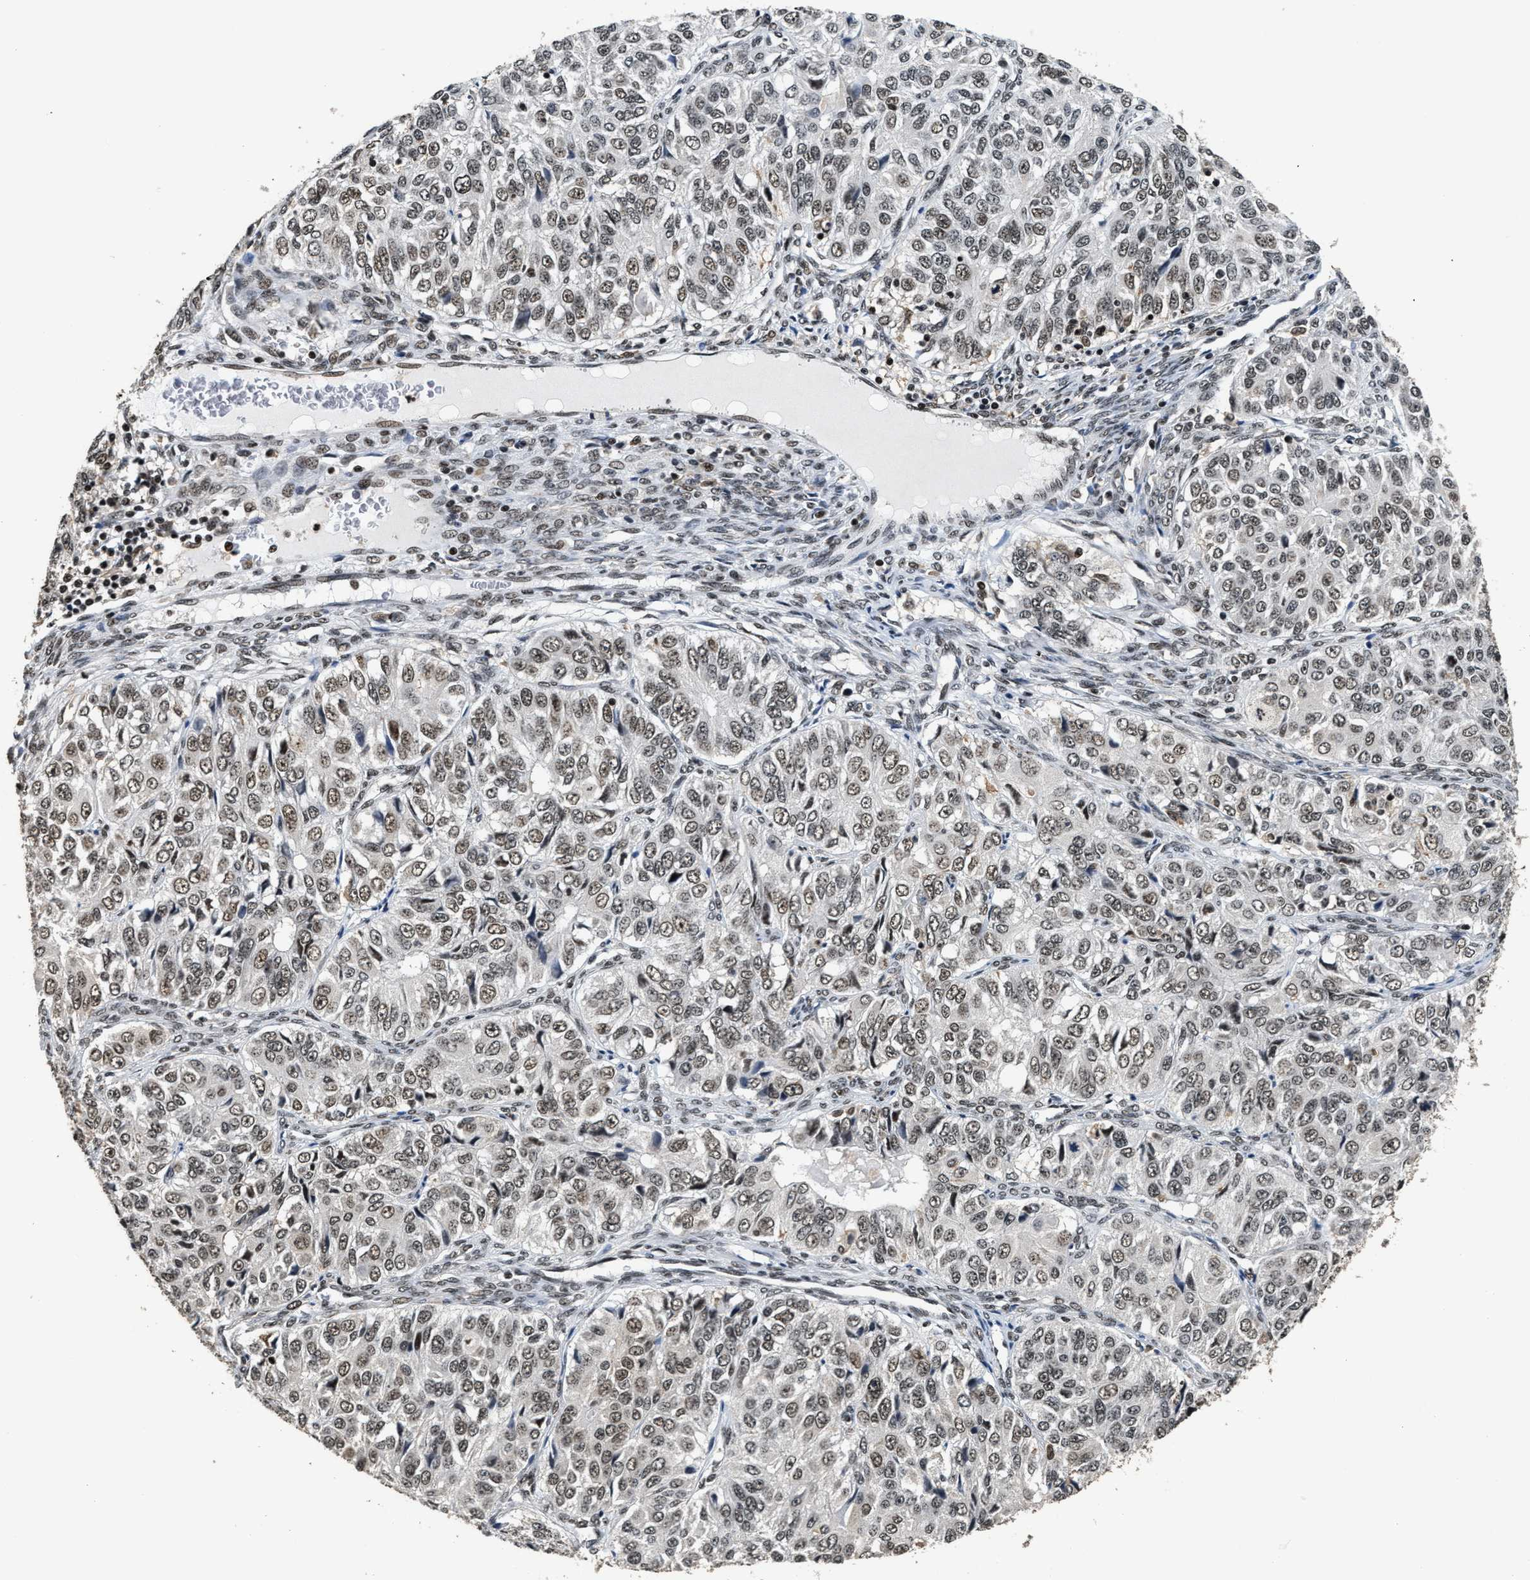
{"staining": {"intensity": "weak", "quantity": ">75%", "location": "nuclear"}, "tissue": "ovarian cancer", "cell_type": "Tumor cells", "image_type": "cancer", "snomed": [{"axis": "morphology", "description": "Carcinoma, endometroid"}, {"axis": "topography", "description": "Ovary"}], "caption": "A histopathology image showing weak nuclear positivity in approximately >75% of tumor cells in ovarian cancer, as visualized by brown immunohistochemical staining.", "gene": "RAD21", "patient": {"sex": "female", "age": 51}}